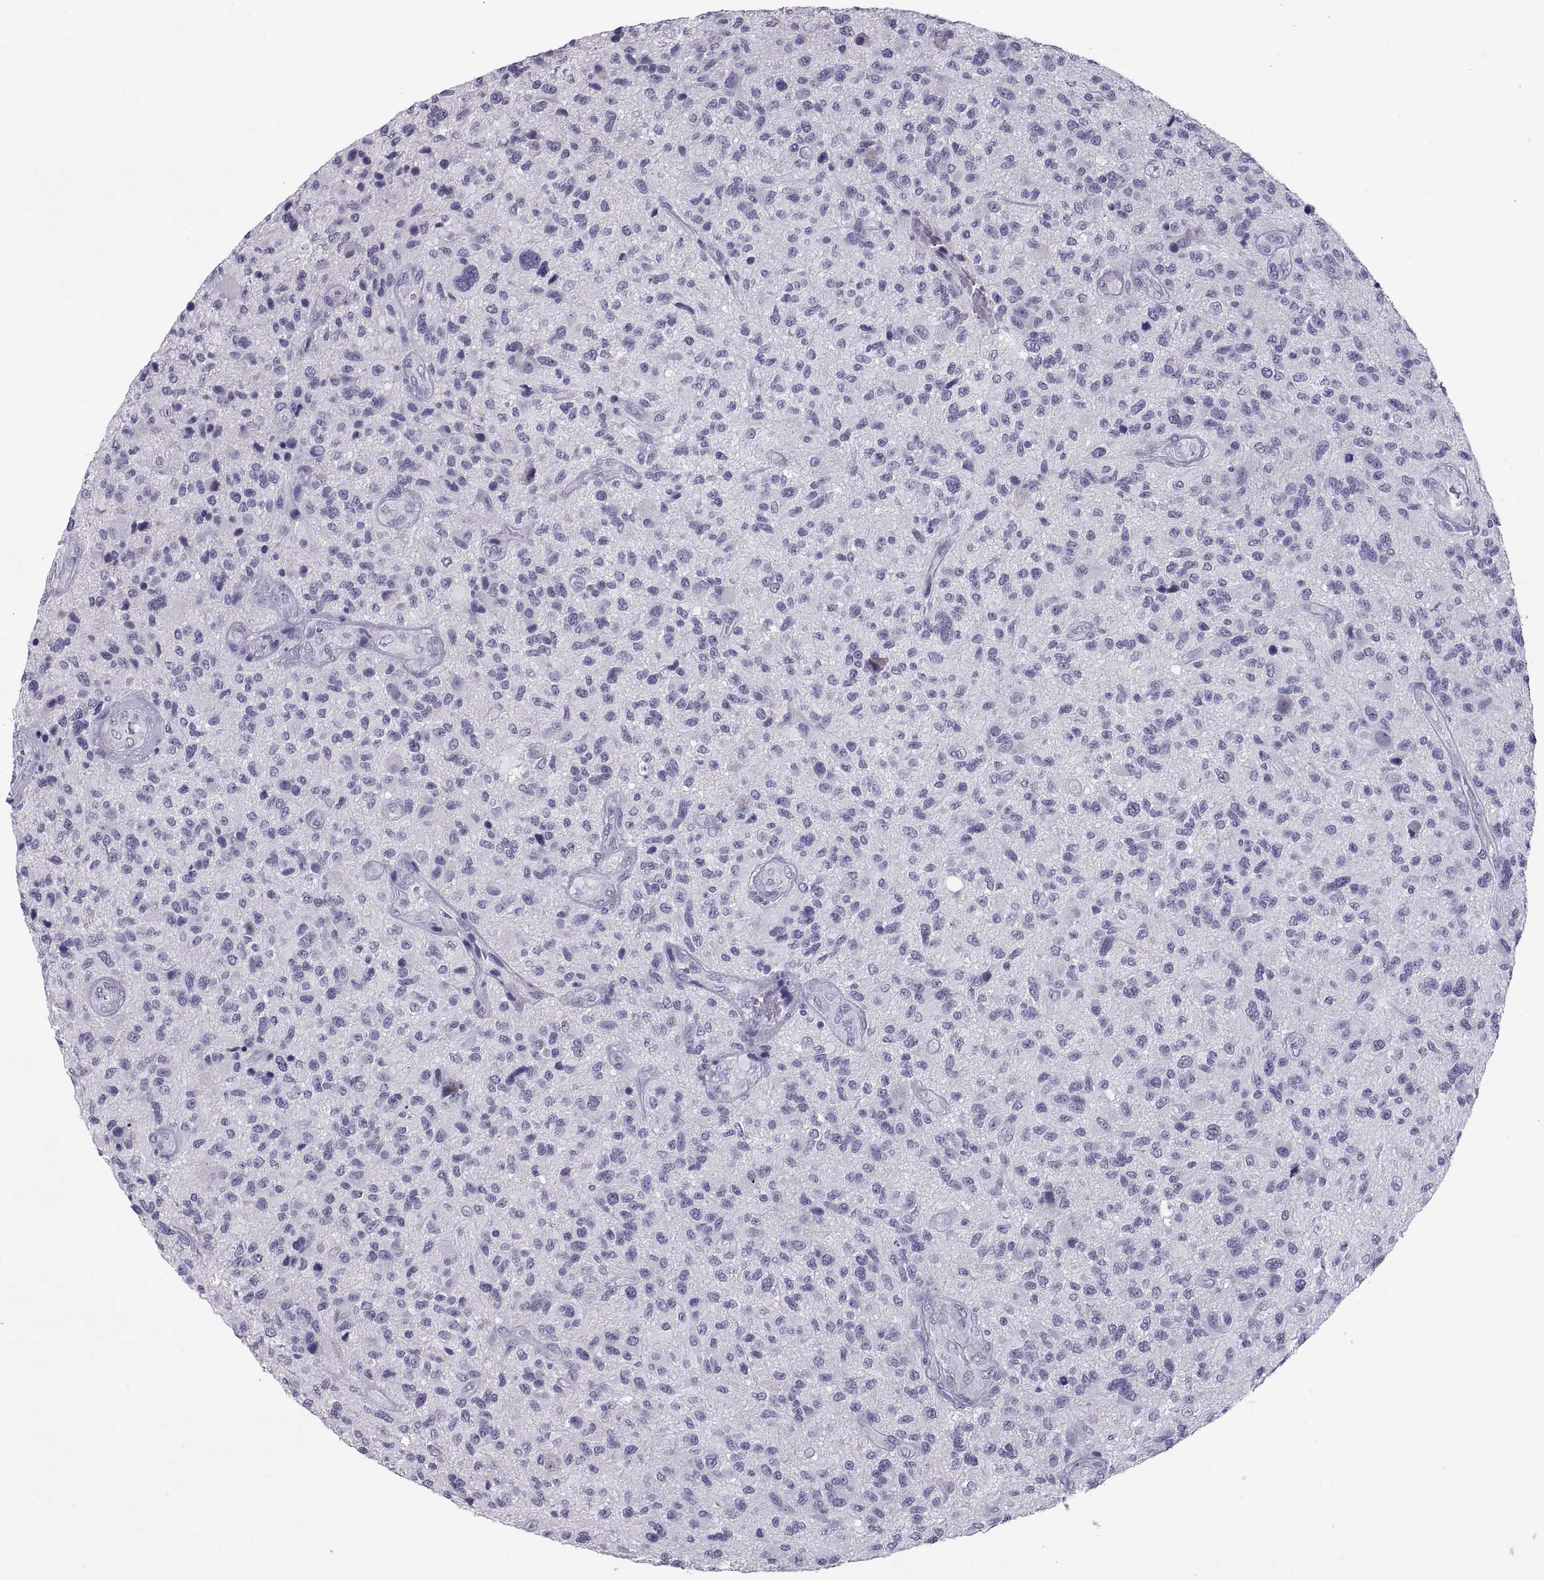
{"staining": {"intensity": "negative", "quantity": "none", "location": "none"}, "tissue": "glioma", "cell_type": "Tumor cells", "image_type": "cancer", "snomed": [{"axis": "morphology", "description": "Glioma, malignant, High grade"}, {"axis": "topography", "description": "Brain"}], "caption": "The histopathology image exhibits no significant staining in tumor cells of malignant glioma (high-grade).", "gene": "IGSF1", "patient": {"sex": "male", "age": 47}}